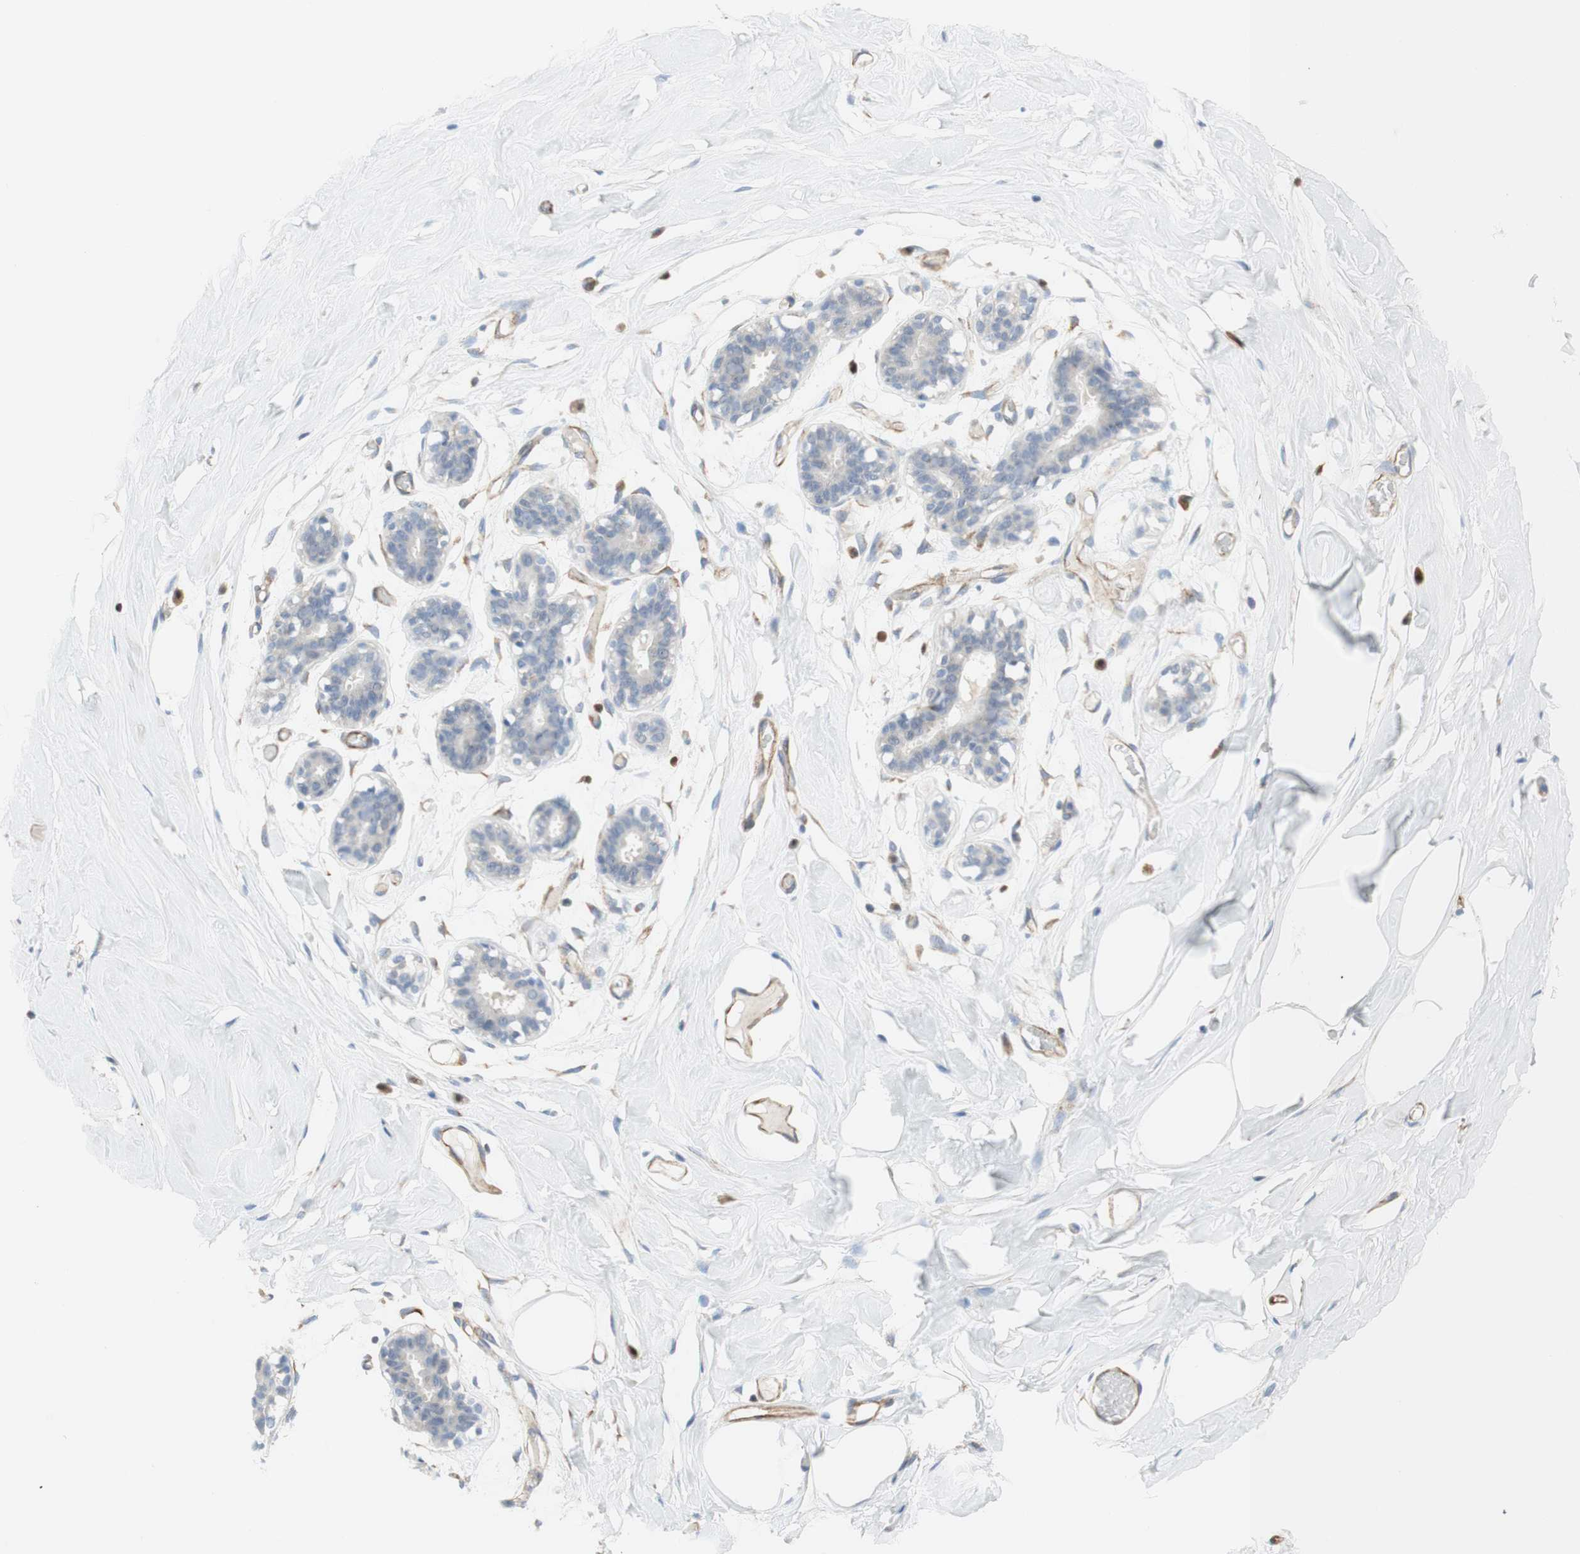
{"staining": {"intensity": "weak", "quantity": ">75%", "location": "cytoplasmic/membranous"}, "tissue": "adipose tissue", "cell_type": "Adipocytes", "image_type": "normal", "snomed": [{"axis": "morphology", "description": "Normal tissue, NOS"}, {"axis": "topography", "description": "Breast"}, {"axis": "topography", "description": "Adipose tissue"}], "caption": "Adipose tissue stained with DAB immunohistochemistry (IHC) displays low levels of weak cytoplasmic/membranous positivity in about >75% of adipocytes. (brown staining indicates protein expression, while blue staining denotes nuclei).", "gene": "POU2AF1", "patient": {"sex": "female", "age": 25}}